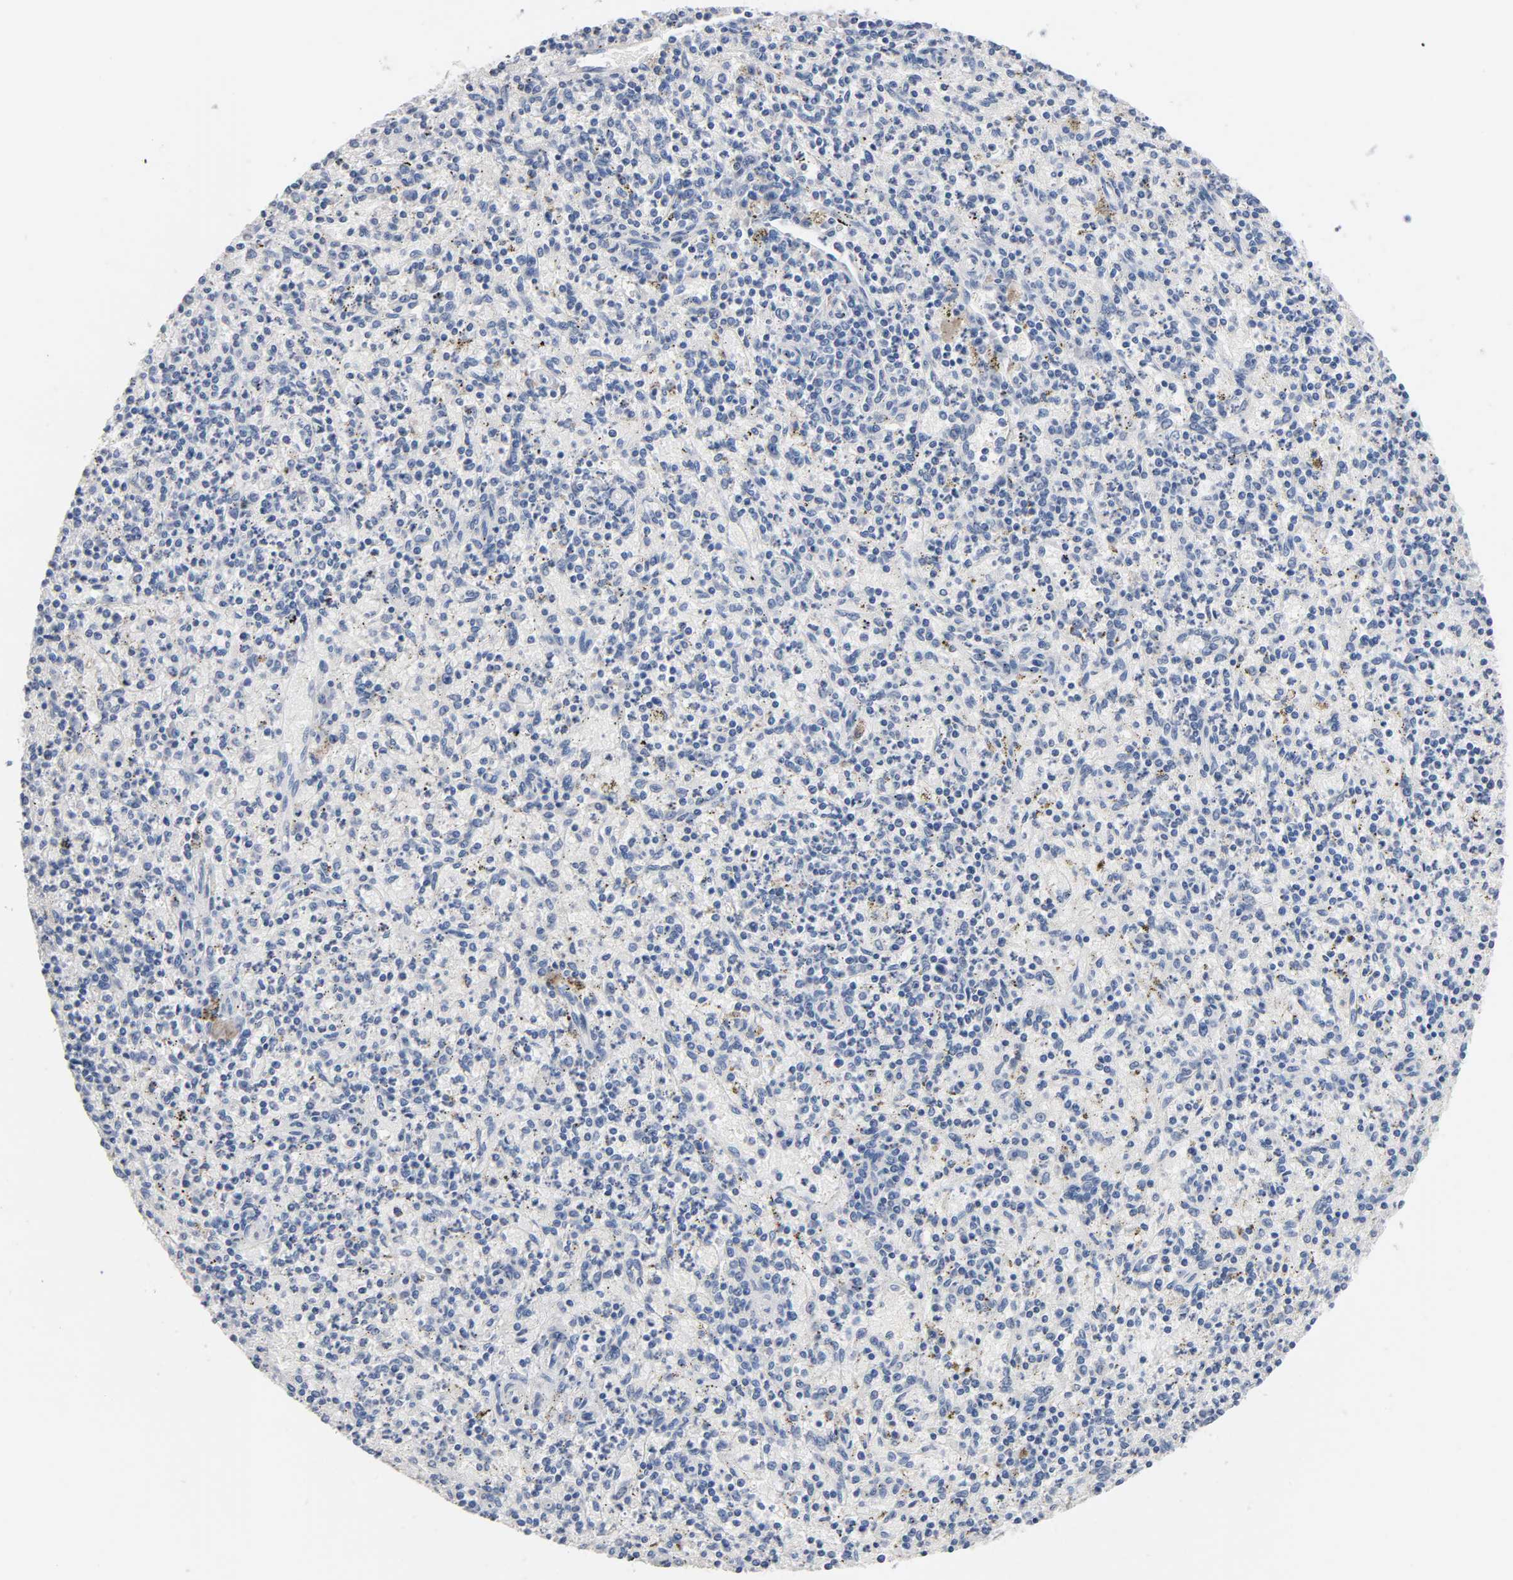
{"staining": {"intensity": "negative", "quantity": "none", "location": "none"}, "tissue": "spleen", "cell_type": "Cells in red pulp", "image_type": "normal", "snomed": [{"axis": "morphology", "description": "Normal tissue, NOS"}, {"axis": "topography", "description": "Spleen"}], "caption": "The micrograph shows no significant positivity in cells in red pulp of spleen.", "gene": "ZCCHC13", "patient": {"sex": "male", "age": 72}}